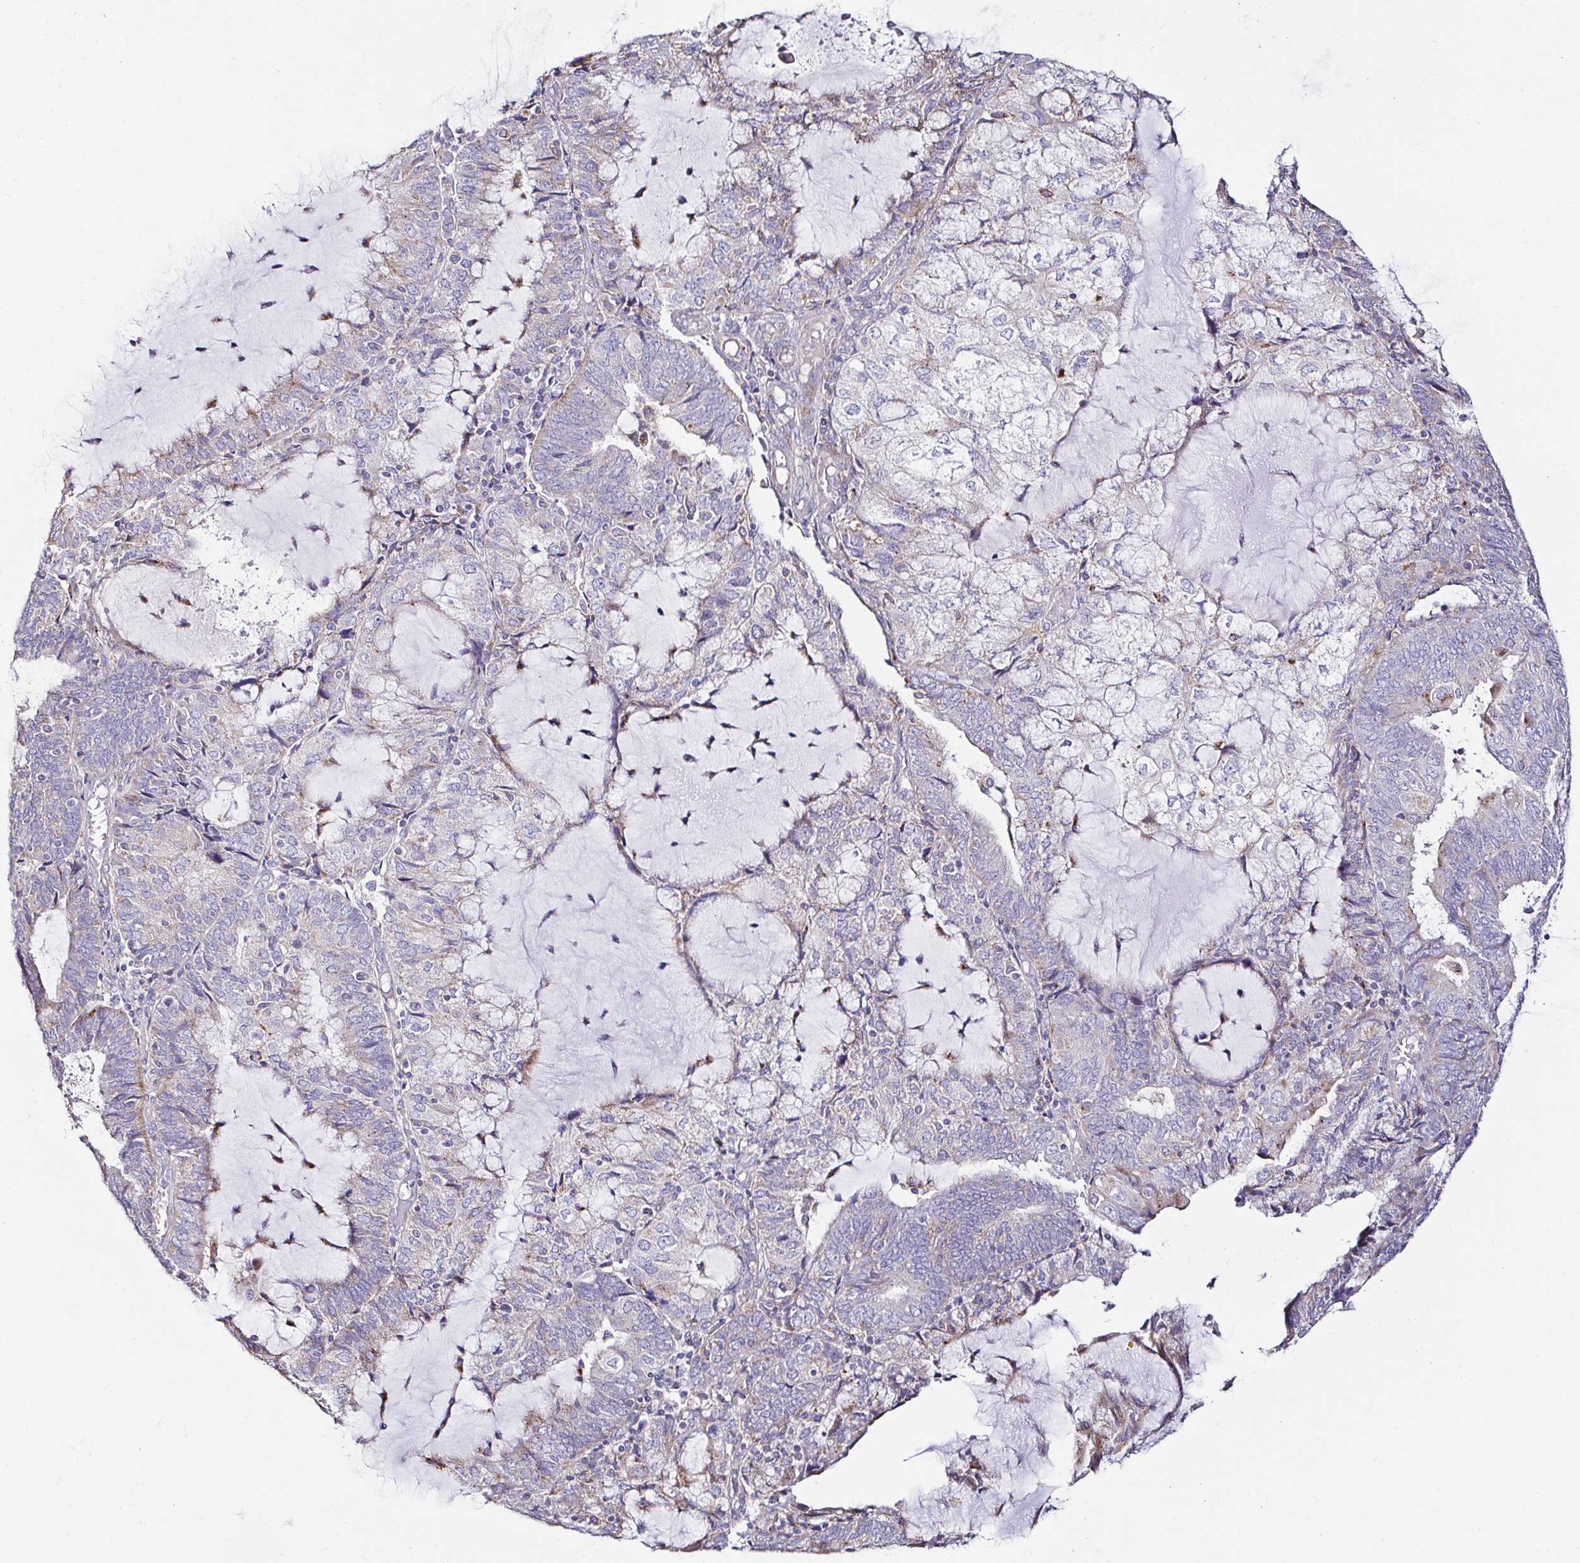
{"staining": {"intensity": "negative", "quantity": "none", "location": "none"}, "tissue": "endometrial cancer", "cell_type": "Tumor cells", "image_type": "cancer", "snomed": [{"axis": "morphology", "description": "Adenocarcinoma, NOS"}, {"axis": "topography", "description": "Endometrium"}], "caption": "An image of human endometrial cancer (adenocarcinoma) is negative for staining in tumor cells.", "gene": "GALNS", "patient": {"sex": "female", "age": 81}}